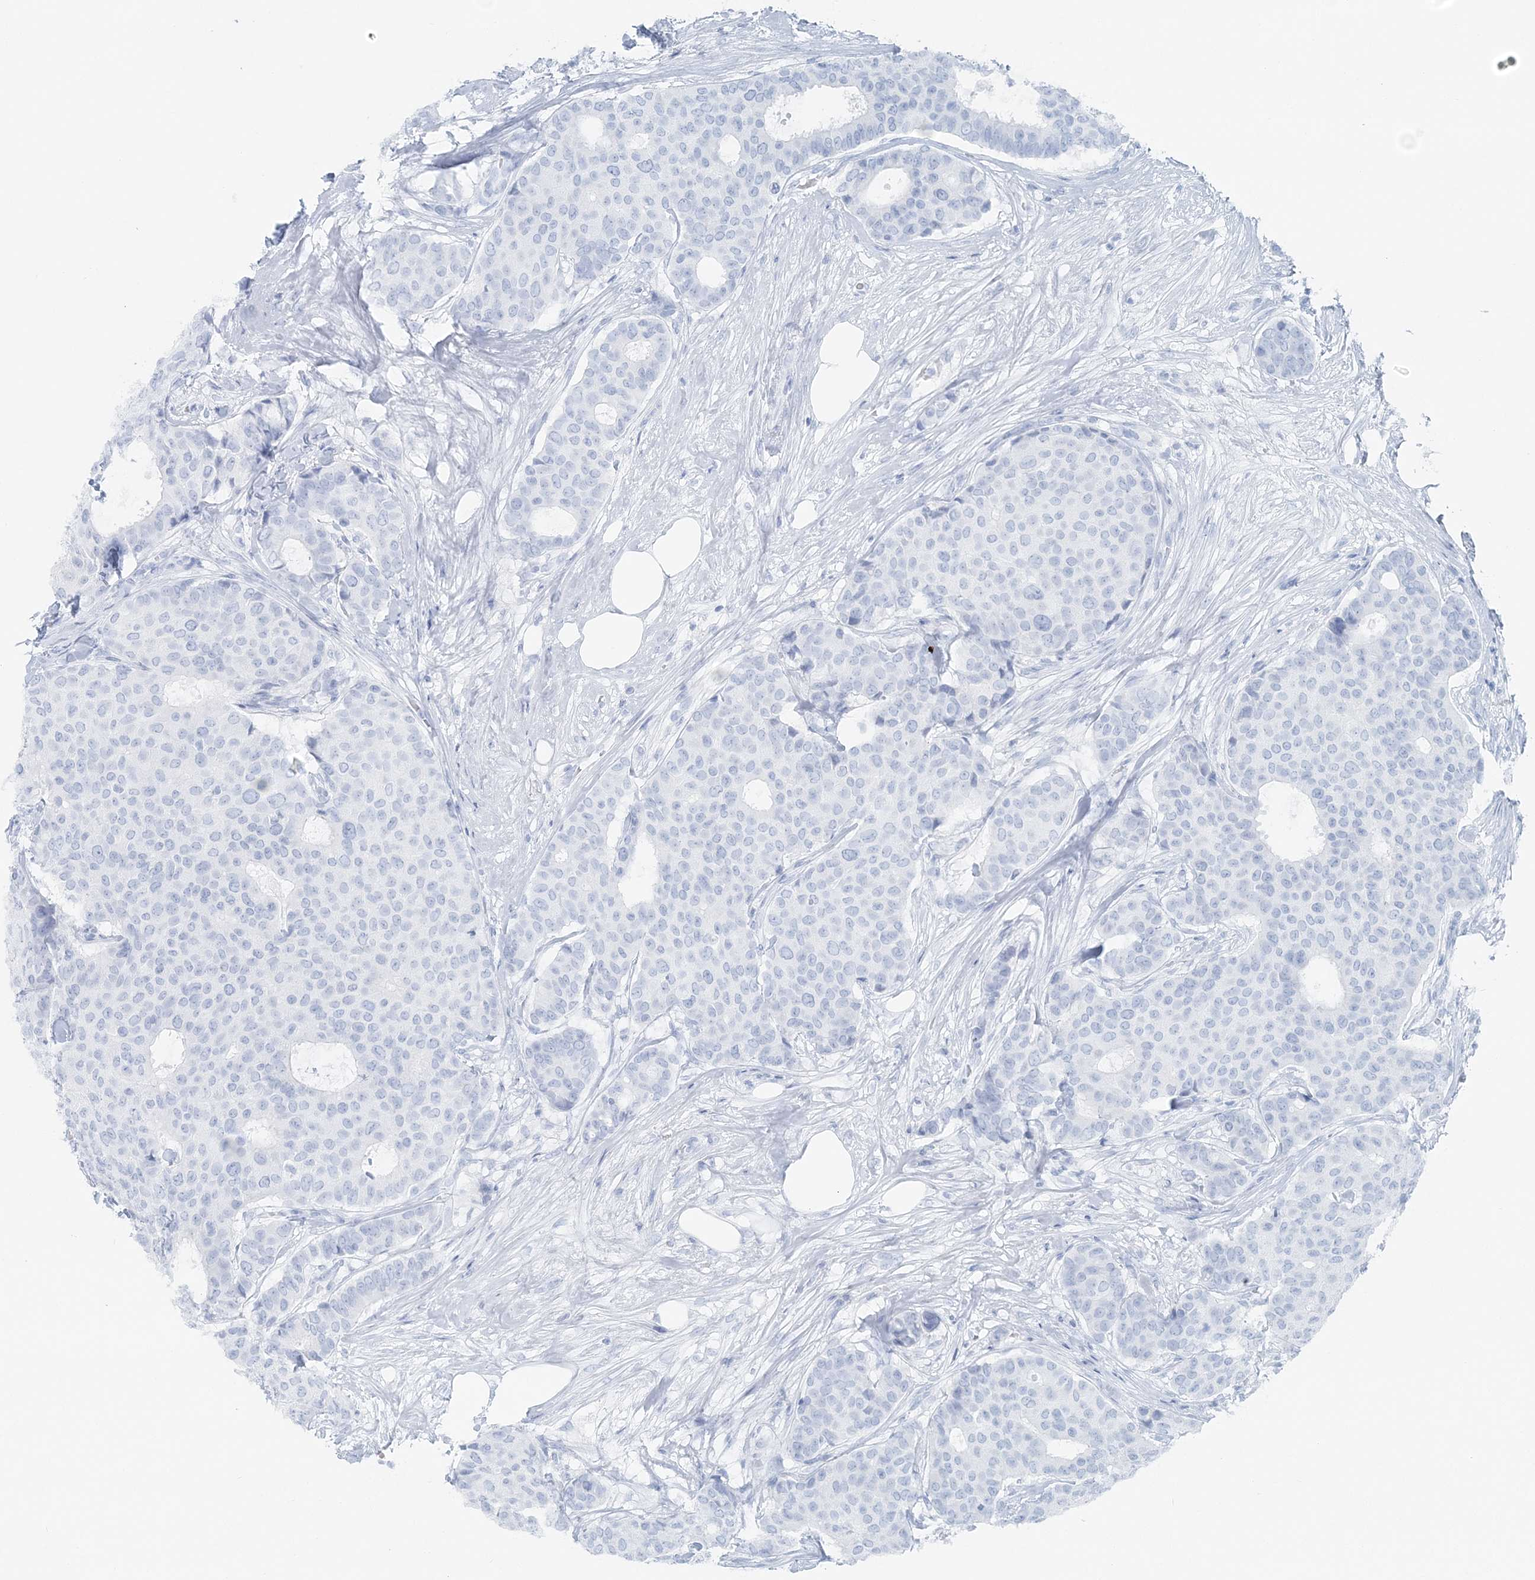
{"staining": {"intensity": "negative", "quantity": "none", "location": "none"}, "tissue": "breast cancer", "cell_type": "Tumor cells", "image_type": "cancer", "snomed": [{"axis": "morphology", "description": "Duct carcinoma"}, {"axis": "topography", "description": "Breast"}], "caption": "Immunohistochemical staining of human breast cancer (intraductal carcinoma) exhibits no significant positivity in tumor cells.", "gene": "ATP11A", "patient": {"sex": "female", "age": 75}}